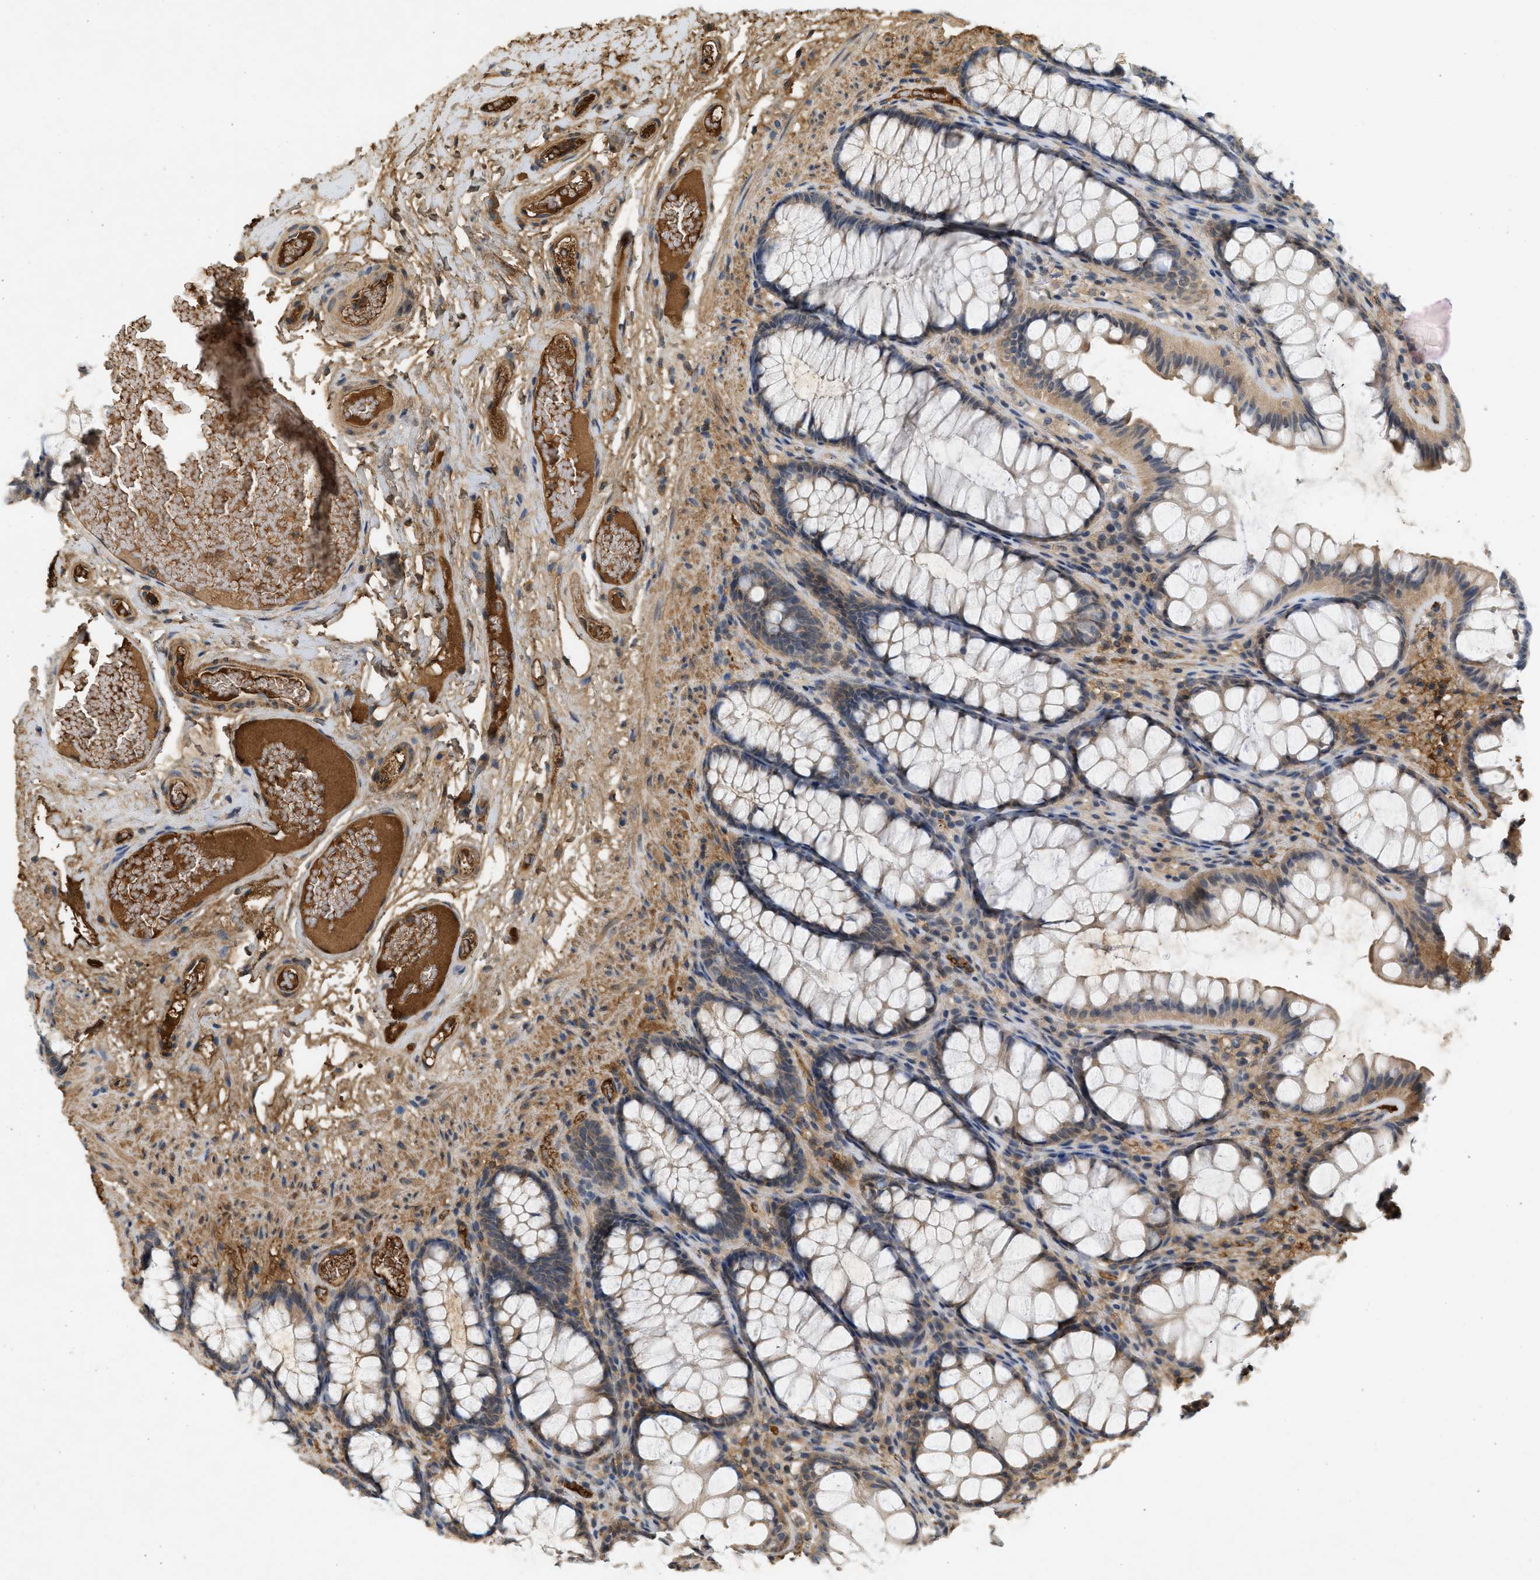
{"staining": {"intensity": "moderate", "quantity": ">75%", "location": "cytoplasmic/membranous"}, "tissue": "colon", "cell_type": "Endothelial cells", "image_type": "normal", "snomed": [{"axis": "morphology", "description": "Normal tissue, NOS"}, {"axis": "topography", "description": "Colon"}], "caption": "Endothelial cells exhibit medium levels of moderate cytoplasmic/membranous staining in approximately >75% of cells in benign colon.", "gene": "F8", "patient": {"sex": "female", "age": 55}}